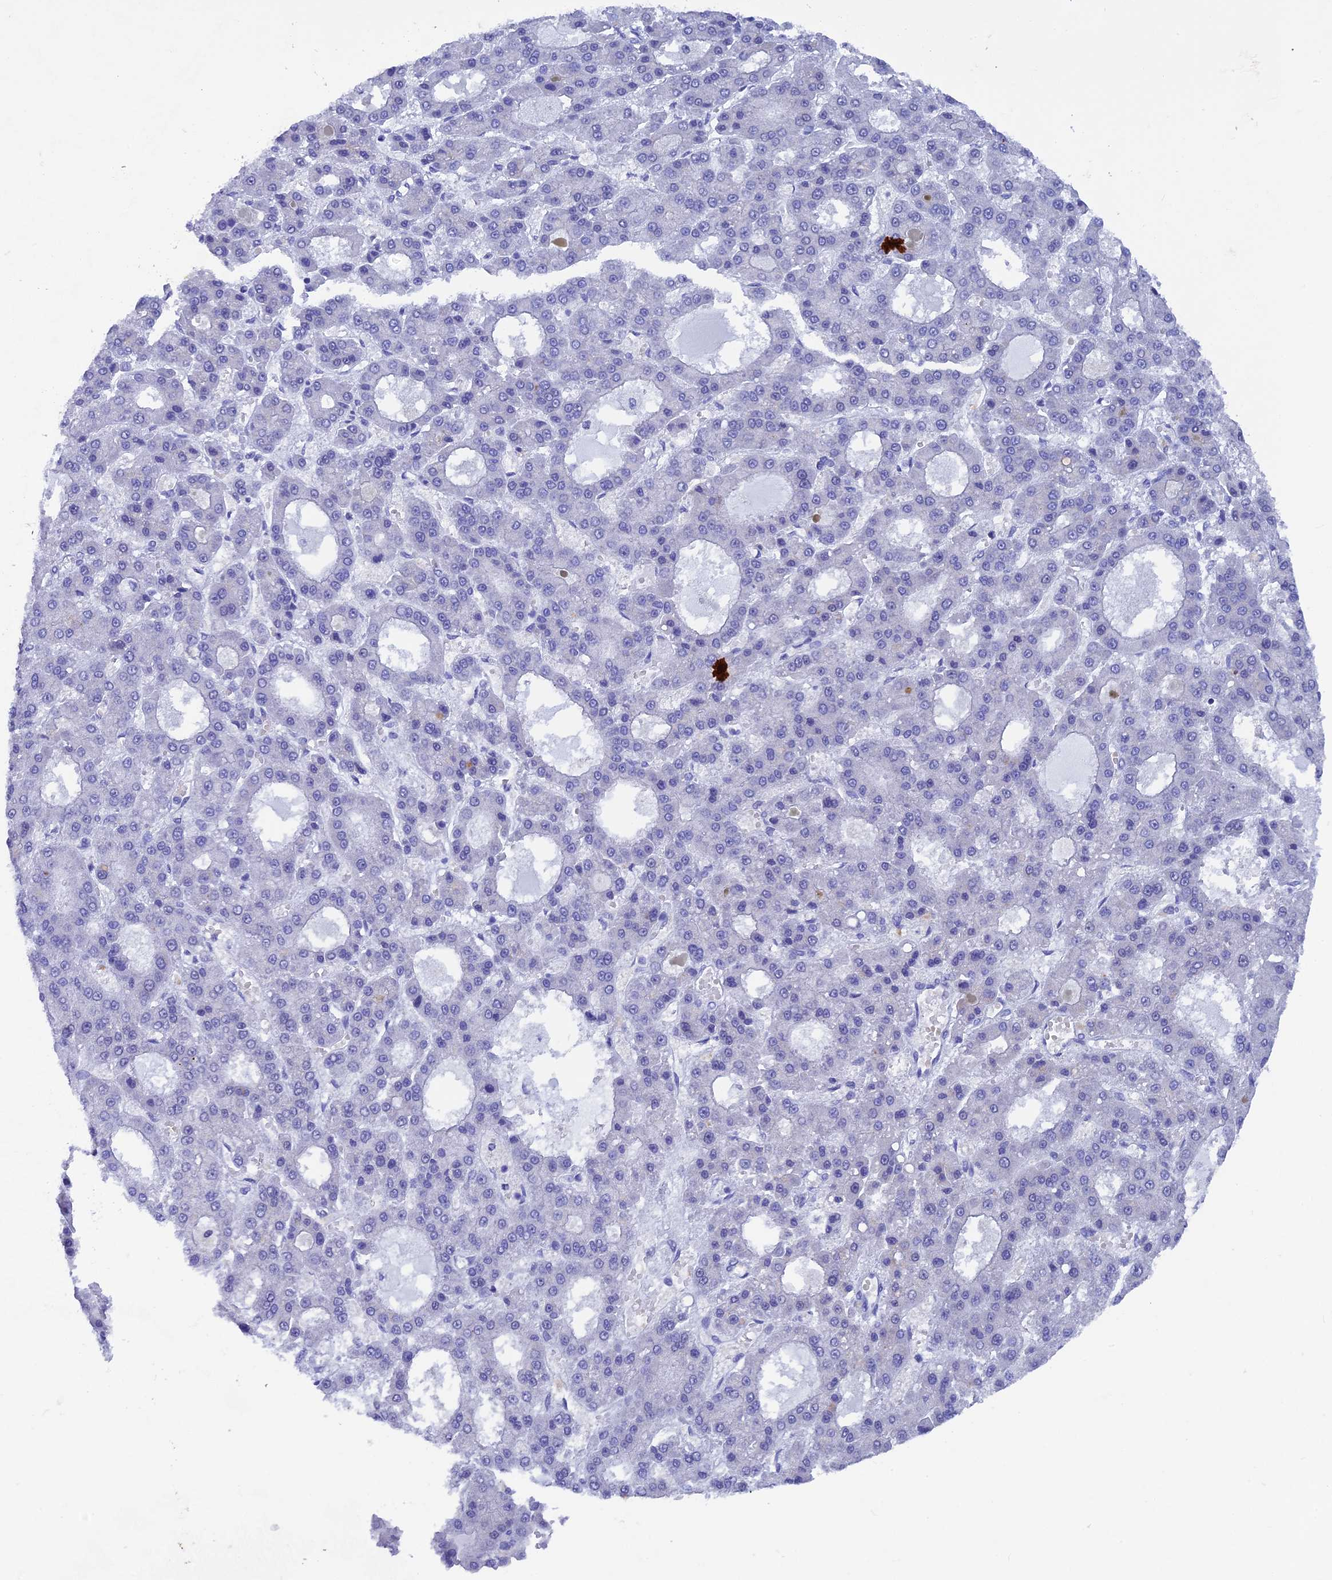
{"staining": {"intensity": "negative", "quantity": "none", "location": "none"}, "tissue": "liver cancer", "cell_type": "Tumor cells", "image_type": "cancer", "snomed": [{"axis": "morphology", "description": "Carcinoma, Hepatocellular, NOS"}, {"axis": "topography", "description": "Liver"}], "caption": "Immunohistochemistry of human liver hepatocellular carcinoma displays no expression in tumor cells. (DAB IHC, high magnification).", "gene": "AK4", "patient": {"sex": "male", "age": 70}}